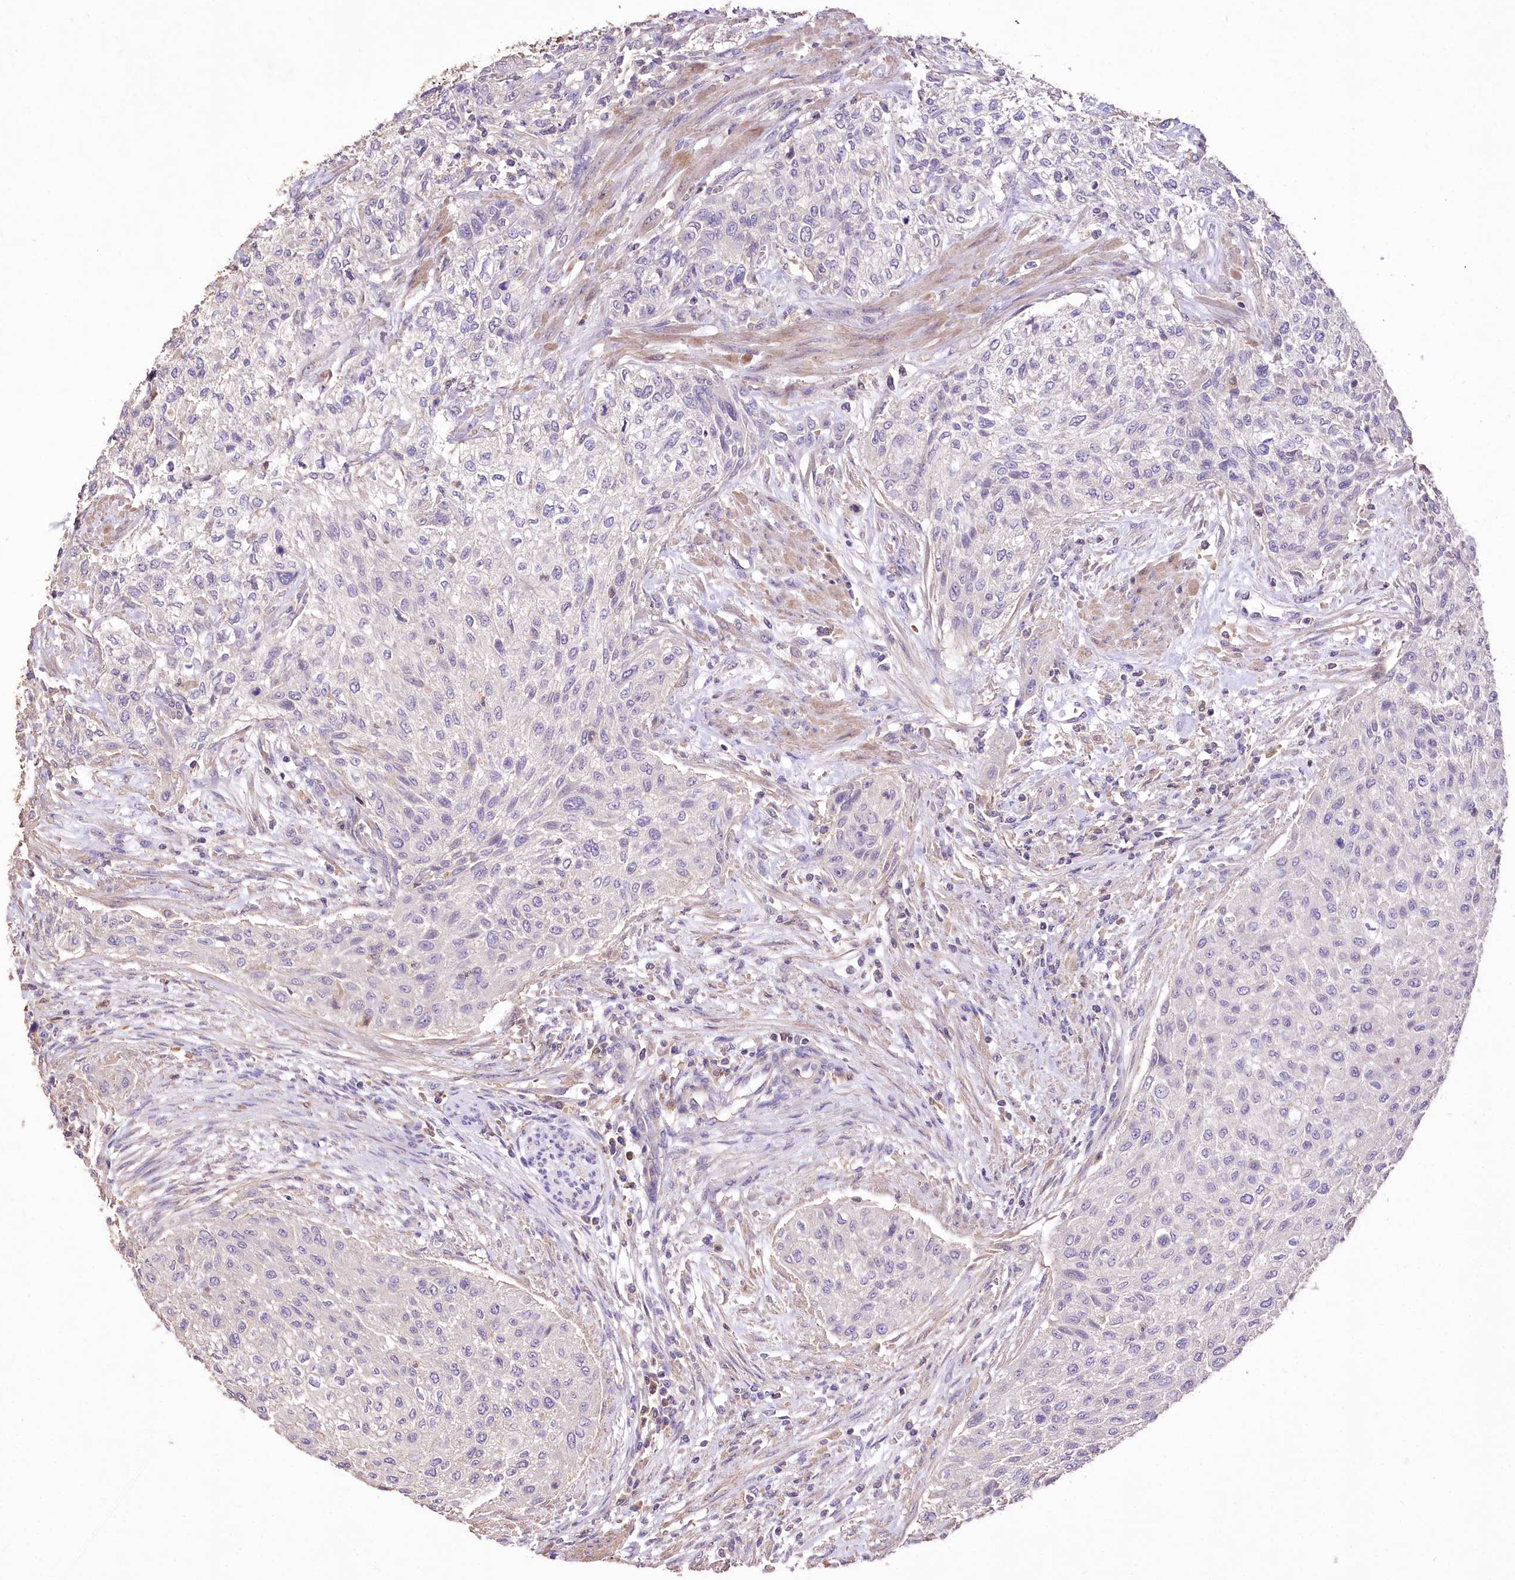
{"staining": {"intensity": "negative", "quantity": "none", "location": "none"}, "tissue": "urothelial cancer", "cell_type": "Tumor cells", "image_type": "cancer", "snomed": [{"axis": "morphology", "description": "Urothelial carcinoma, High grade"}, {"axis": "topography", "description": "Urinary bladder"}], "caption": "This is a micrograph of immunohistochemistry staining of urothelial cancer, which shows no staining in tumor cells.", "gene": "PCYOX1L", "patient": {"sex": "male", "age": 35}}